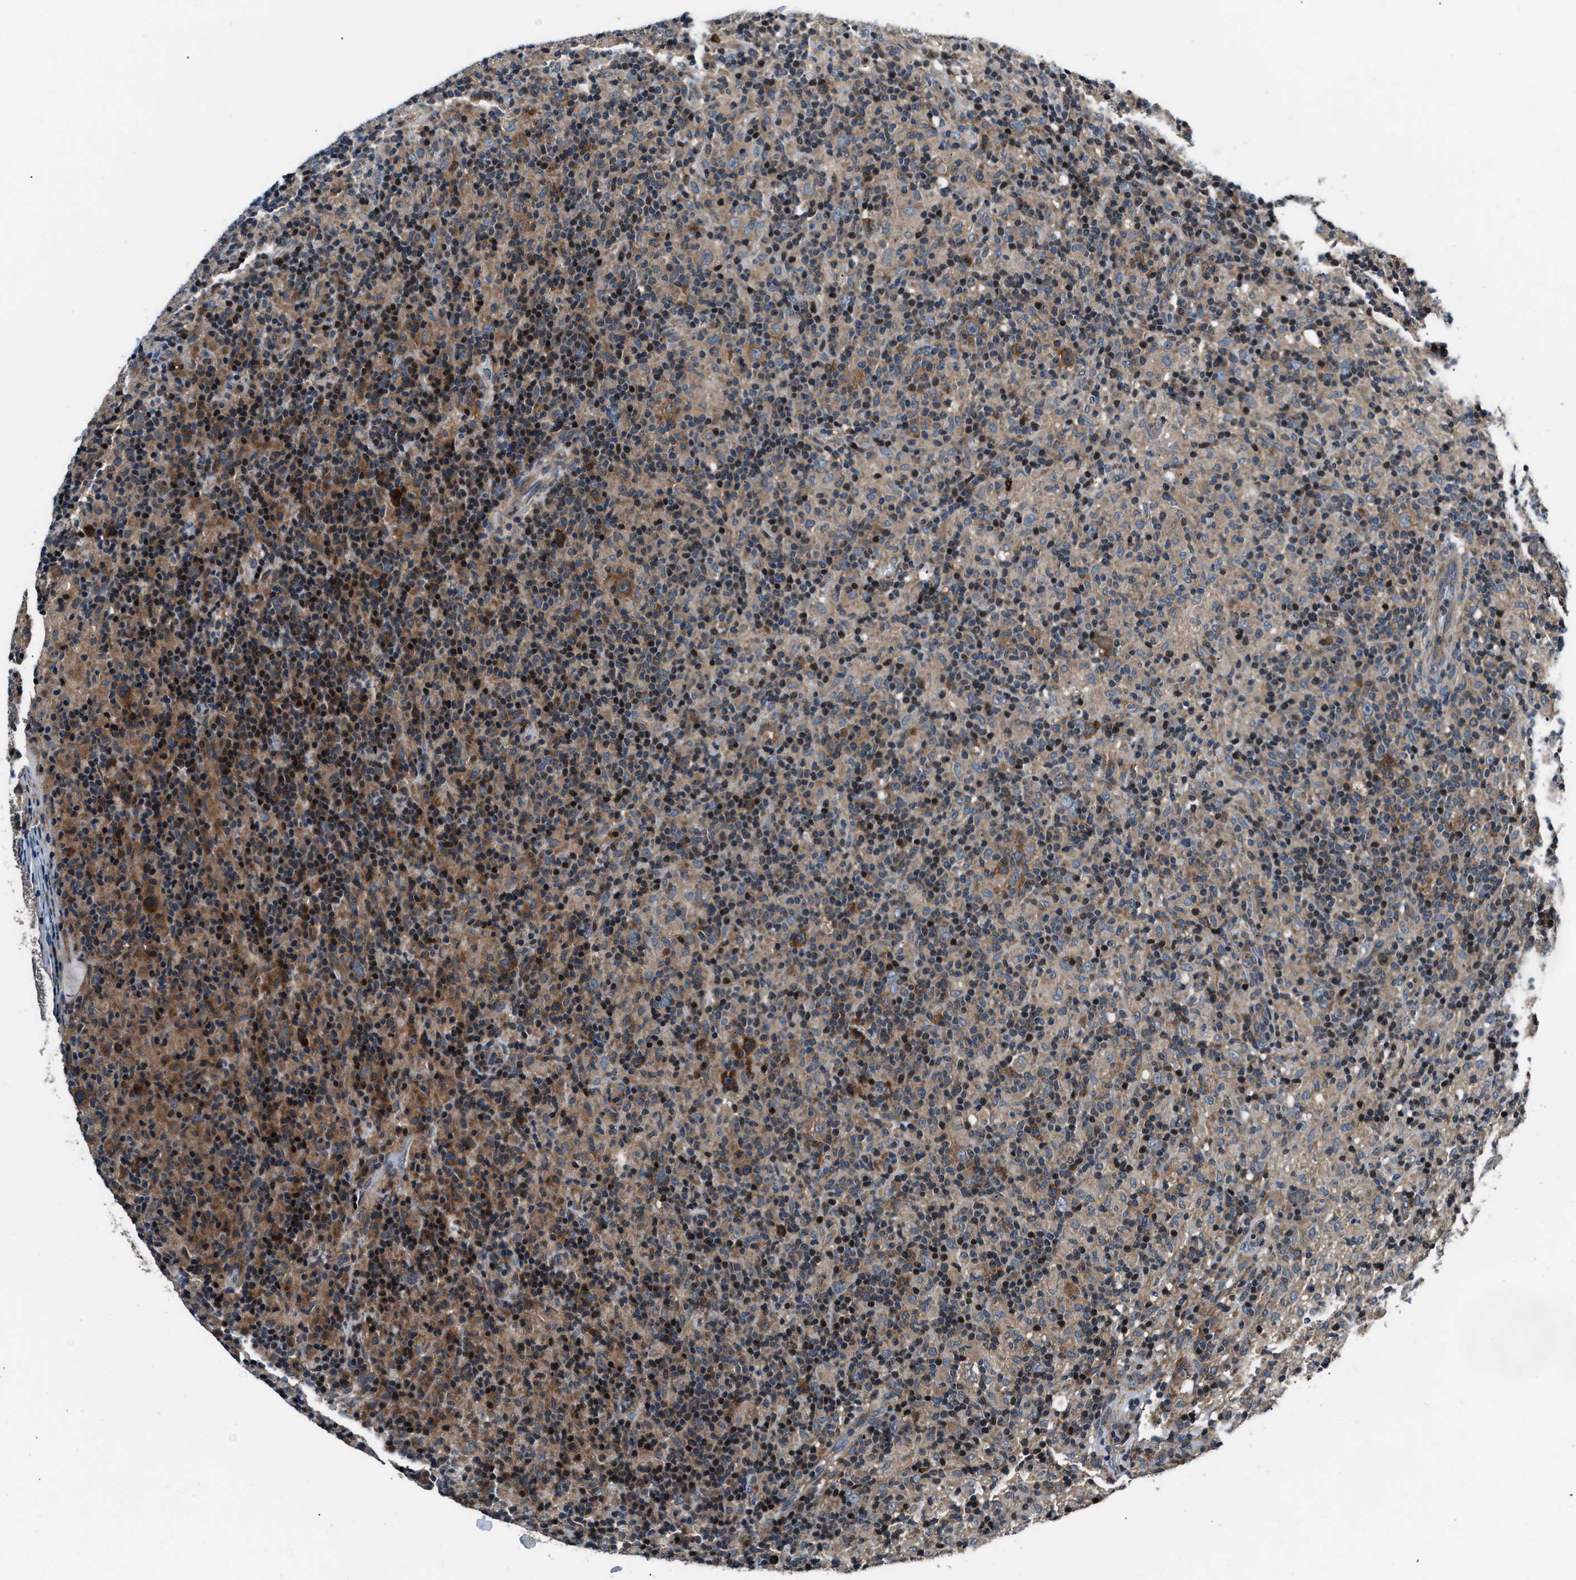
{"staining": {"intensity": "moderate", "quantity": ">75%", "location": "cytoplasmic/membranous"}, "tissue": "lymphoma", "cell_type": "Tumor cells", "image_type": "cancer", "snomed": [{"axis": "morphology", "description": "Hodgkin's disease, NOS"}, {"axis": "topography", "description": "Lymph node"}], "caption": "Tumor cells display moderate cytoplasmic/membranous expression in about >75% of cells in lymphoma.", "gene": "IMPDH2", "patient": {"sex": "male", "age": 70}}